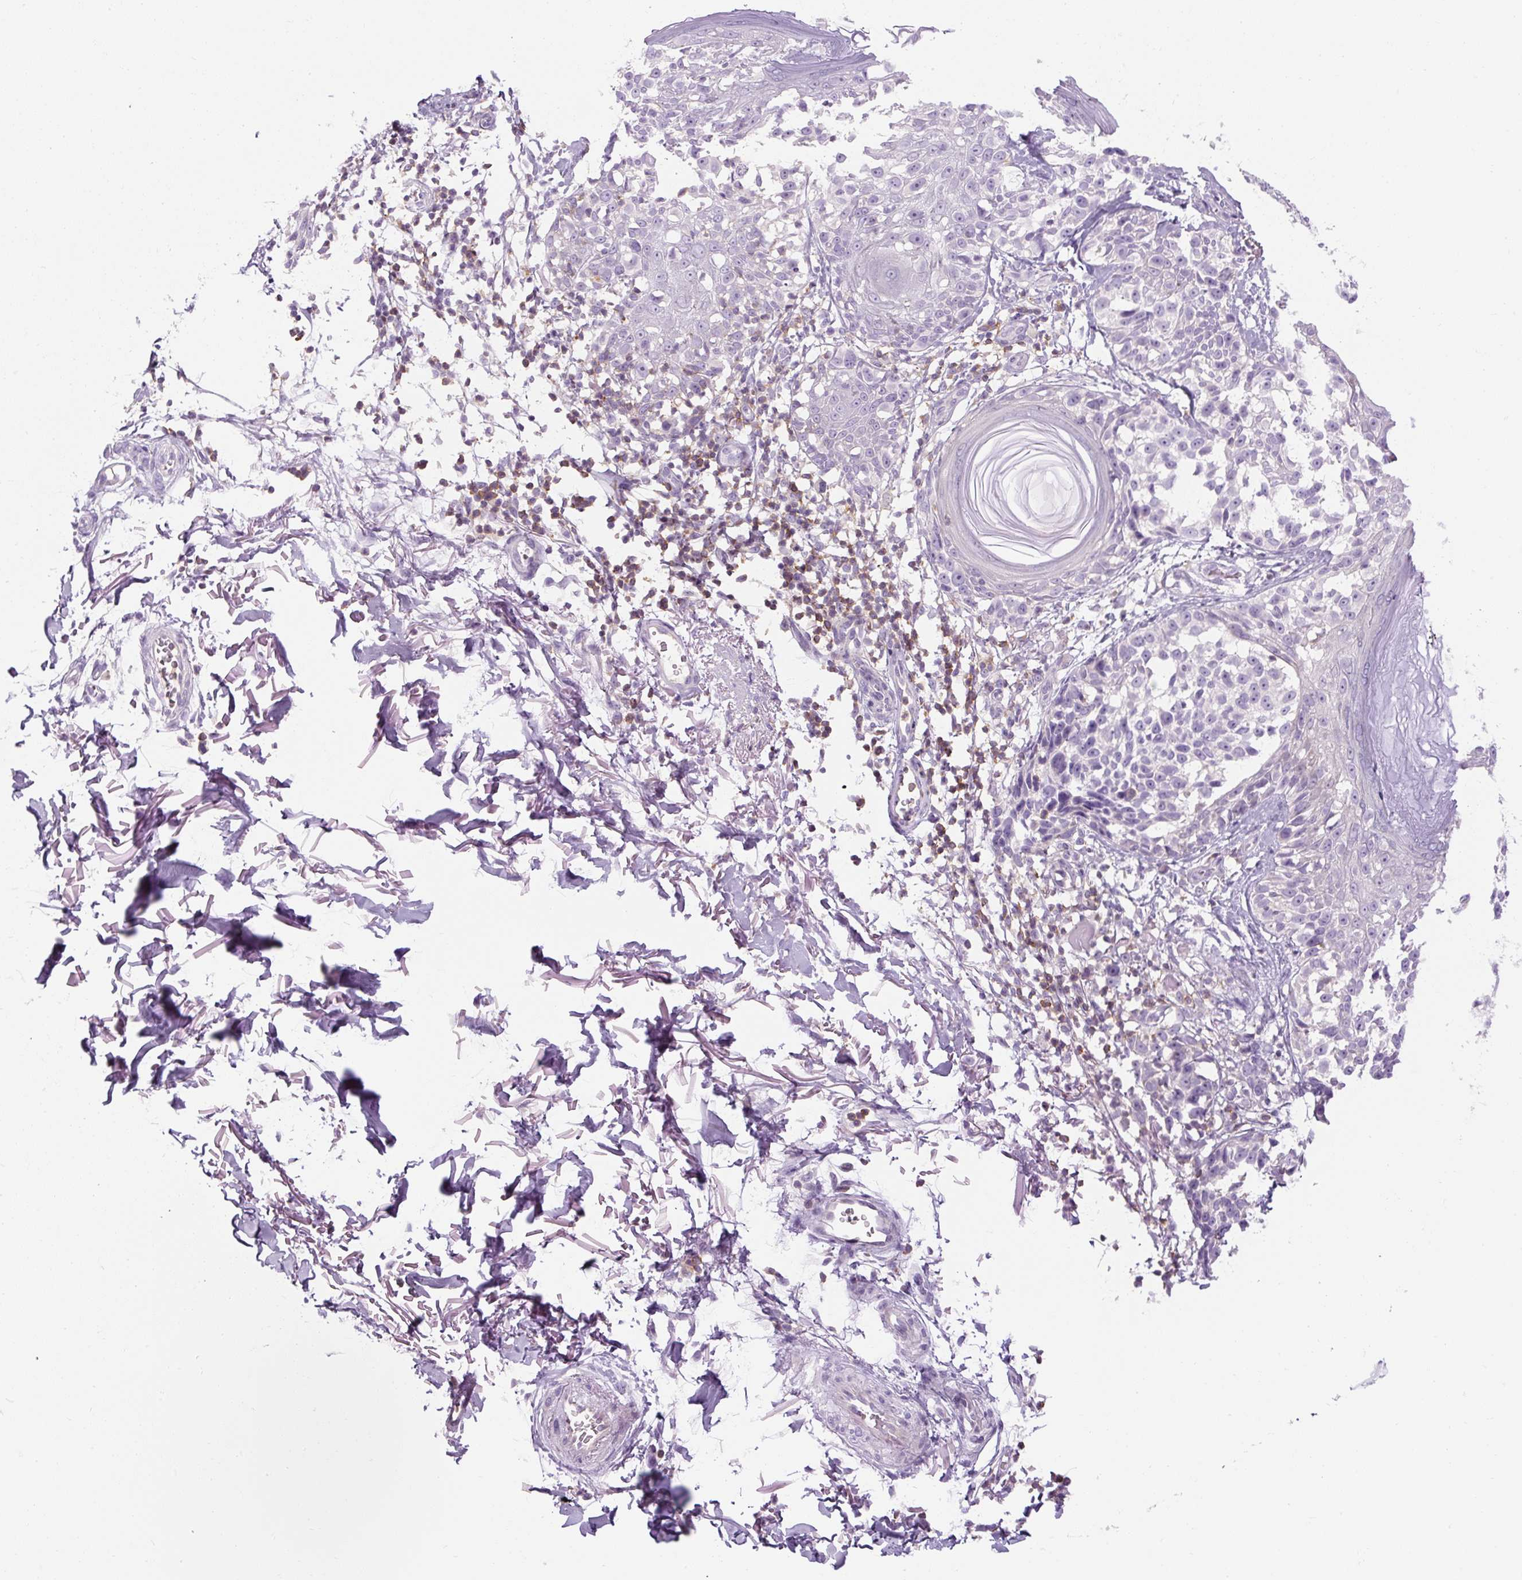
{"staining": {"intensity": "negative", "quantity": "none", "location": "none"}, "tissue": "melanoma", "cell_type": "Tumor cells", "image_type": "cancer", "snomed": [{"axis": "morphology", "description": "Malignant melanoma, NOS"}, {"axis": "topography", "description": "Skin"}], "caption": "The image exhibits no staining of tumor cells in malignant melanoma.", "gene": "TIGD2", "patient": {"sex": "male", "age": 73}}